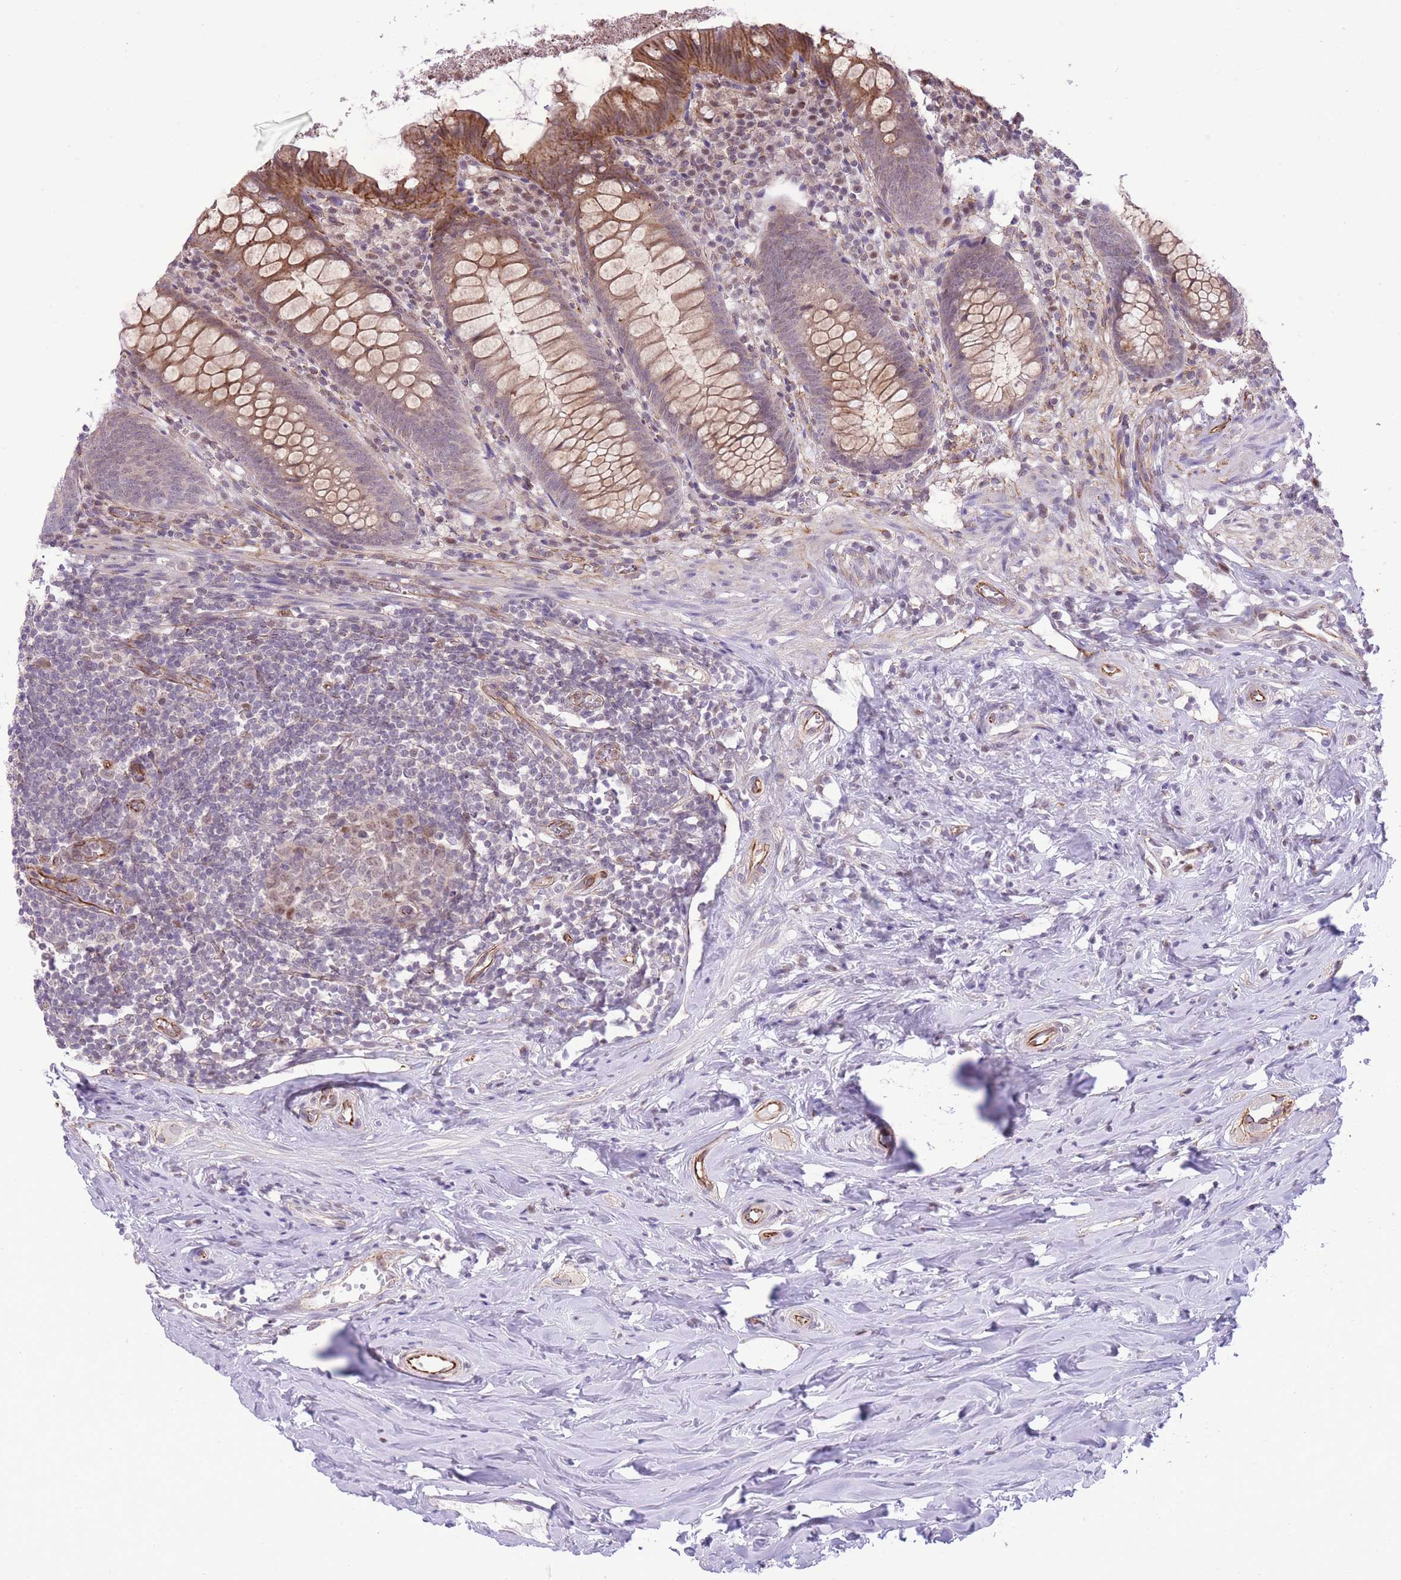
{"staining": {"intensity": "moderate", "quantity": ">75%", "location": "cytoplasmic/membranous"}, "tissue": "appendix", "cell_type": "Glandular cells", "image_type": "normal", "snomed": [{"axis": "morphology", "description": "Normal tissue, NOS"}, {"axis": "topography", "description": "Appendix"}], "caption": "The photomicrograph reveals immunohistochemical staining of unremarkable appendix. There is moderate cytoplasmic/membranous positivity is appreciated in approximately >75% of glandular cells.", "gene": "ELL", "patient": {"sex": "female", "age": 51}}